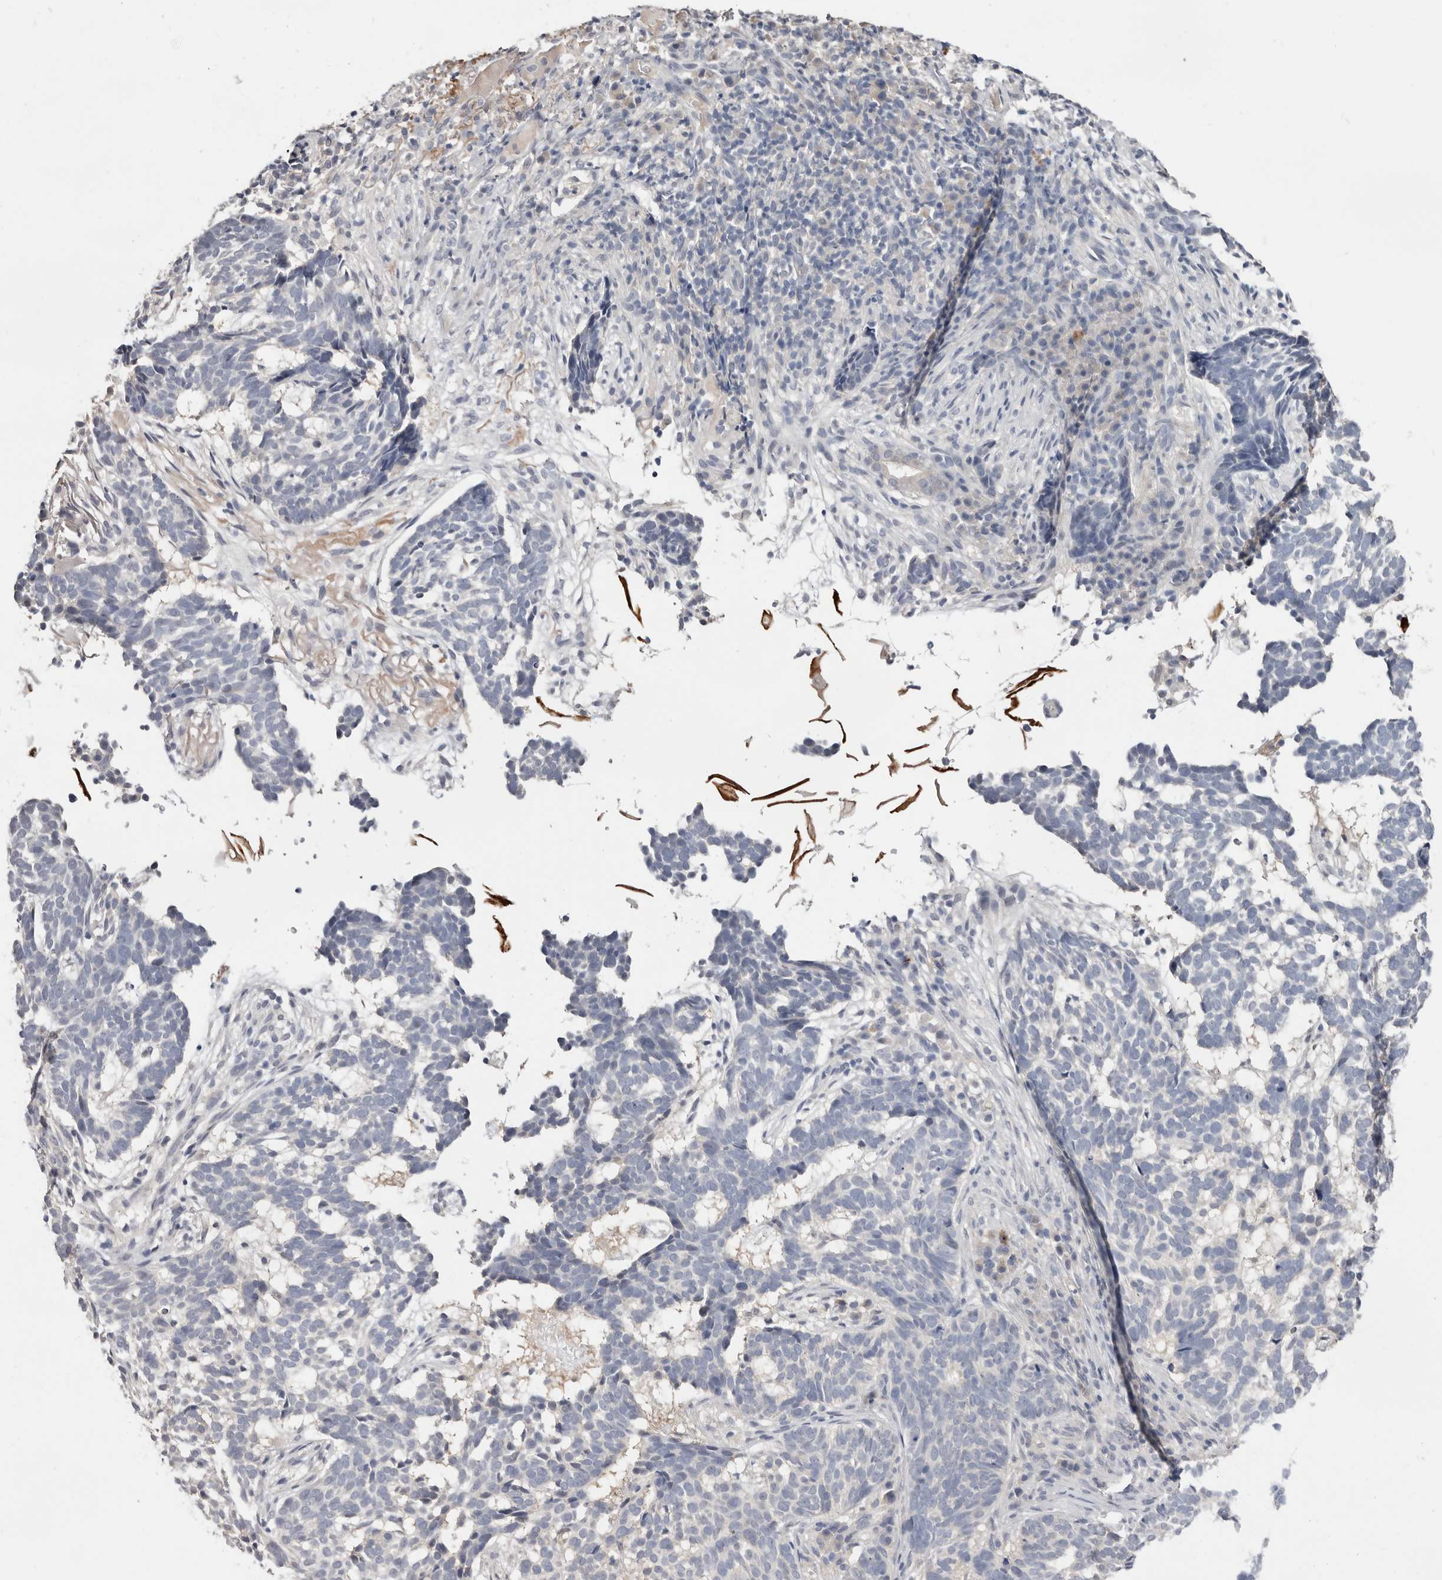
{"staining": {"intensity": "negative", "quantity": "none", "location": "none"}, "tissue": "skin cancer", "cell_type": "Tumor cells", "image_type": "cancer", "snomed": [{"axis": "morphology", "description": "Basal cell carcinoma"}, {"axis": "topography", "description": "Skin"}], "caption": "Tumor cells are negative for protein expression in human basal cell carcinoma (skin). The staining is performed using DAB brown chromogen with nuclei counter-stained in using hematoxylin.", "gene": "DOP1A", "patient": {"sex": "male", "age": 85}}